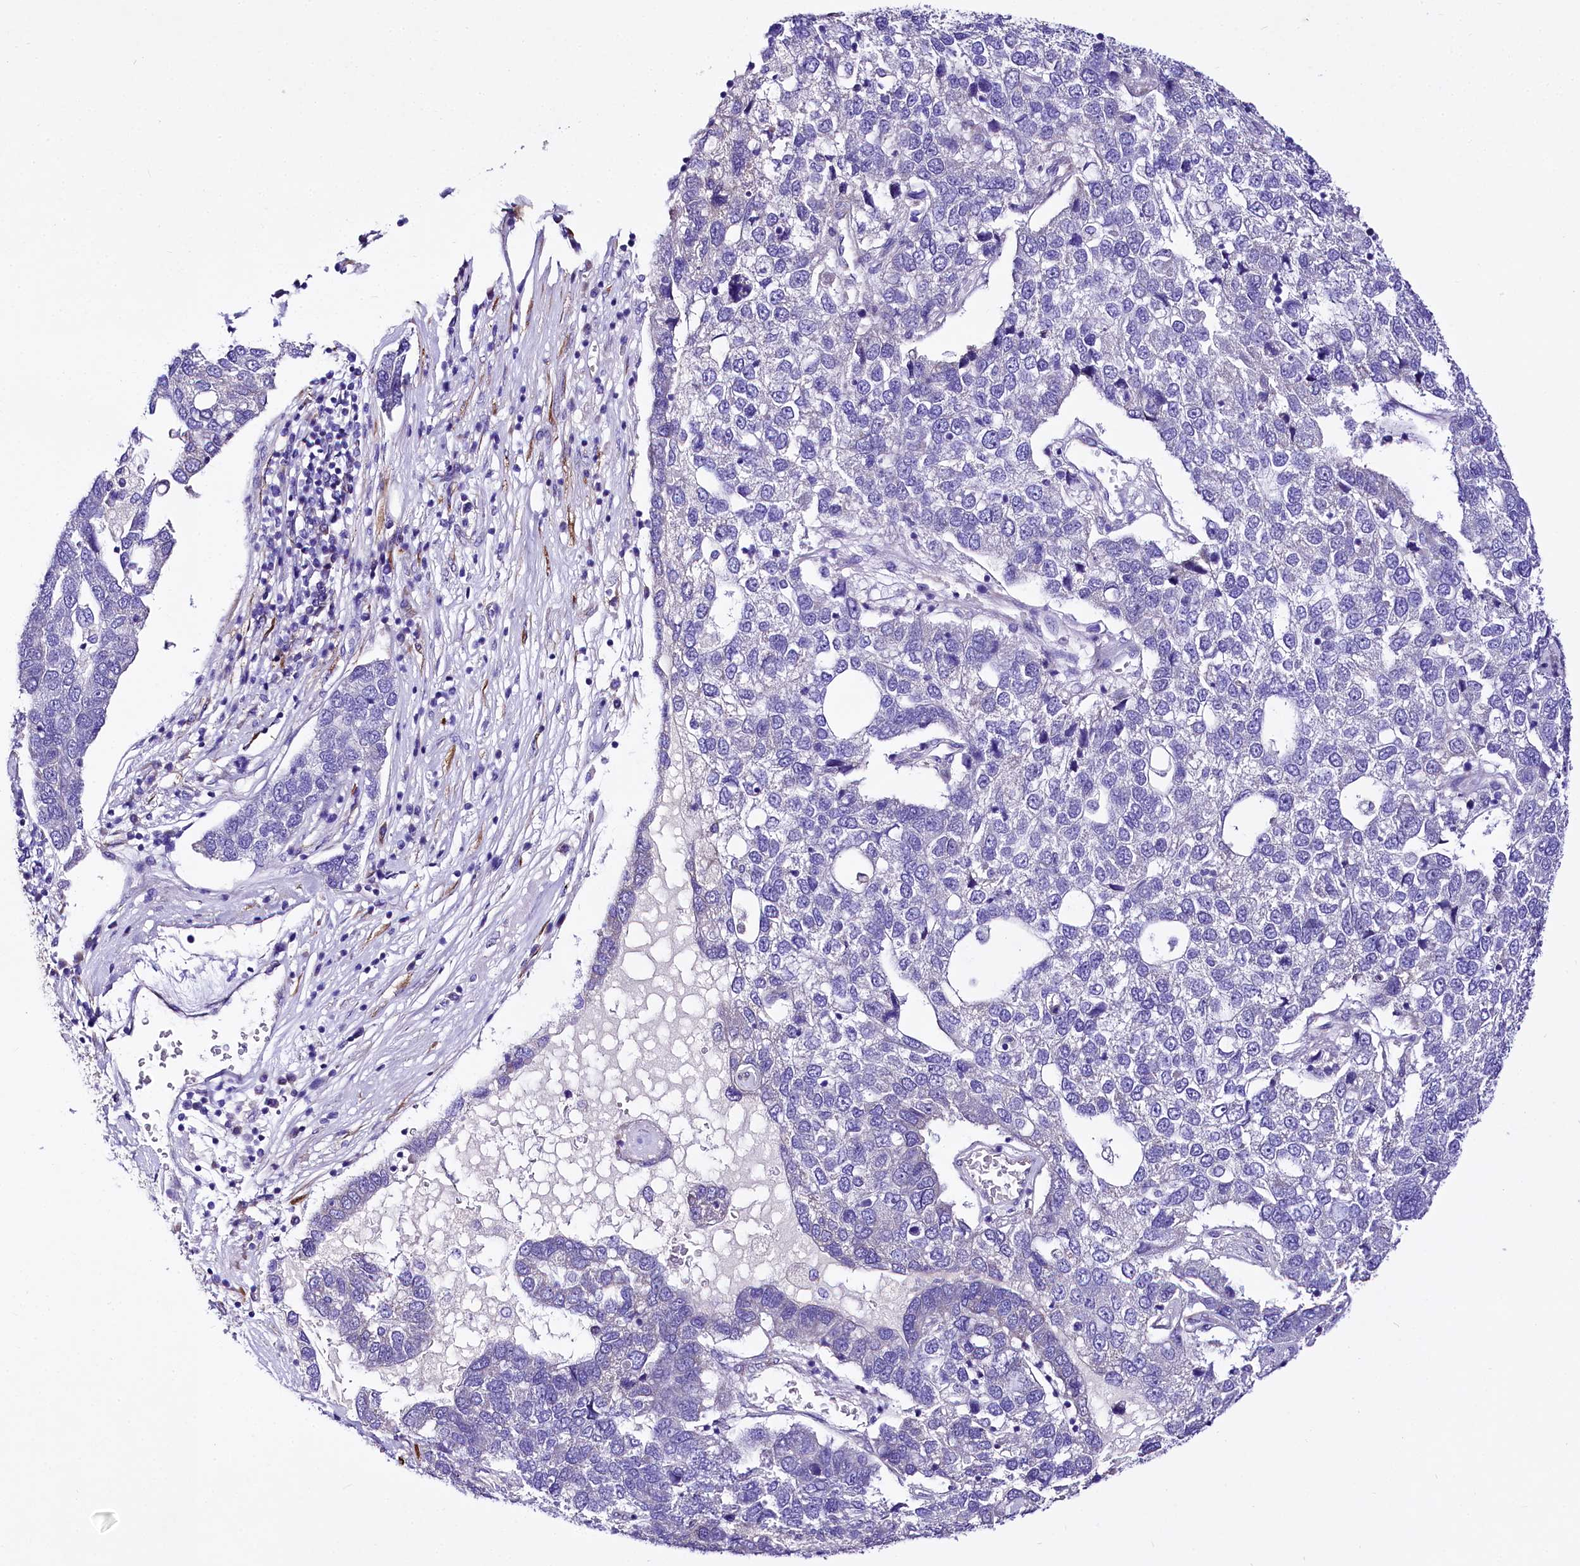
{"staining": {"intensity": "negative", "quantity": "none", "location": "none"}, "tissue": "pancreatic cancer", "cell_type": "Tumor cells", "image_type": "cancer", "snomed": [{"axis": "morphology", "description": "Adenocarcinoma, NOS"}, {"axis": "topography", "description": "Pancreas"}], "caption": "This is a micrograph of immunohistochemistry (IHC) staining of adenocarcinoma (pancreatic), which shows no staining in tumor cells.", "gene": "A2ML1", "patient": {"sex": "female", "age": 61}}